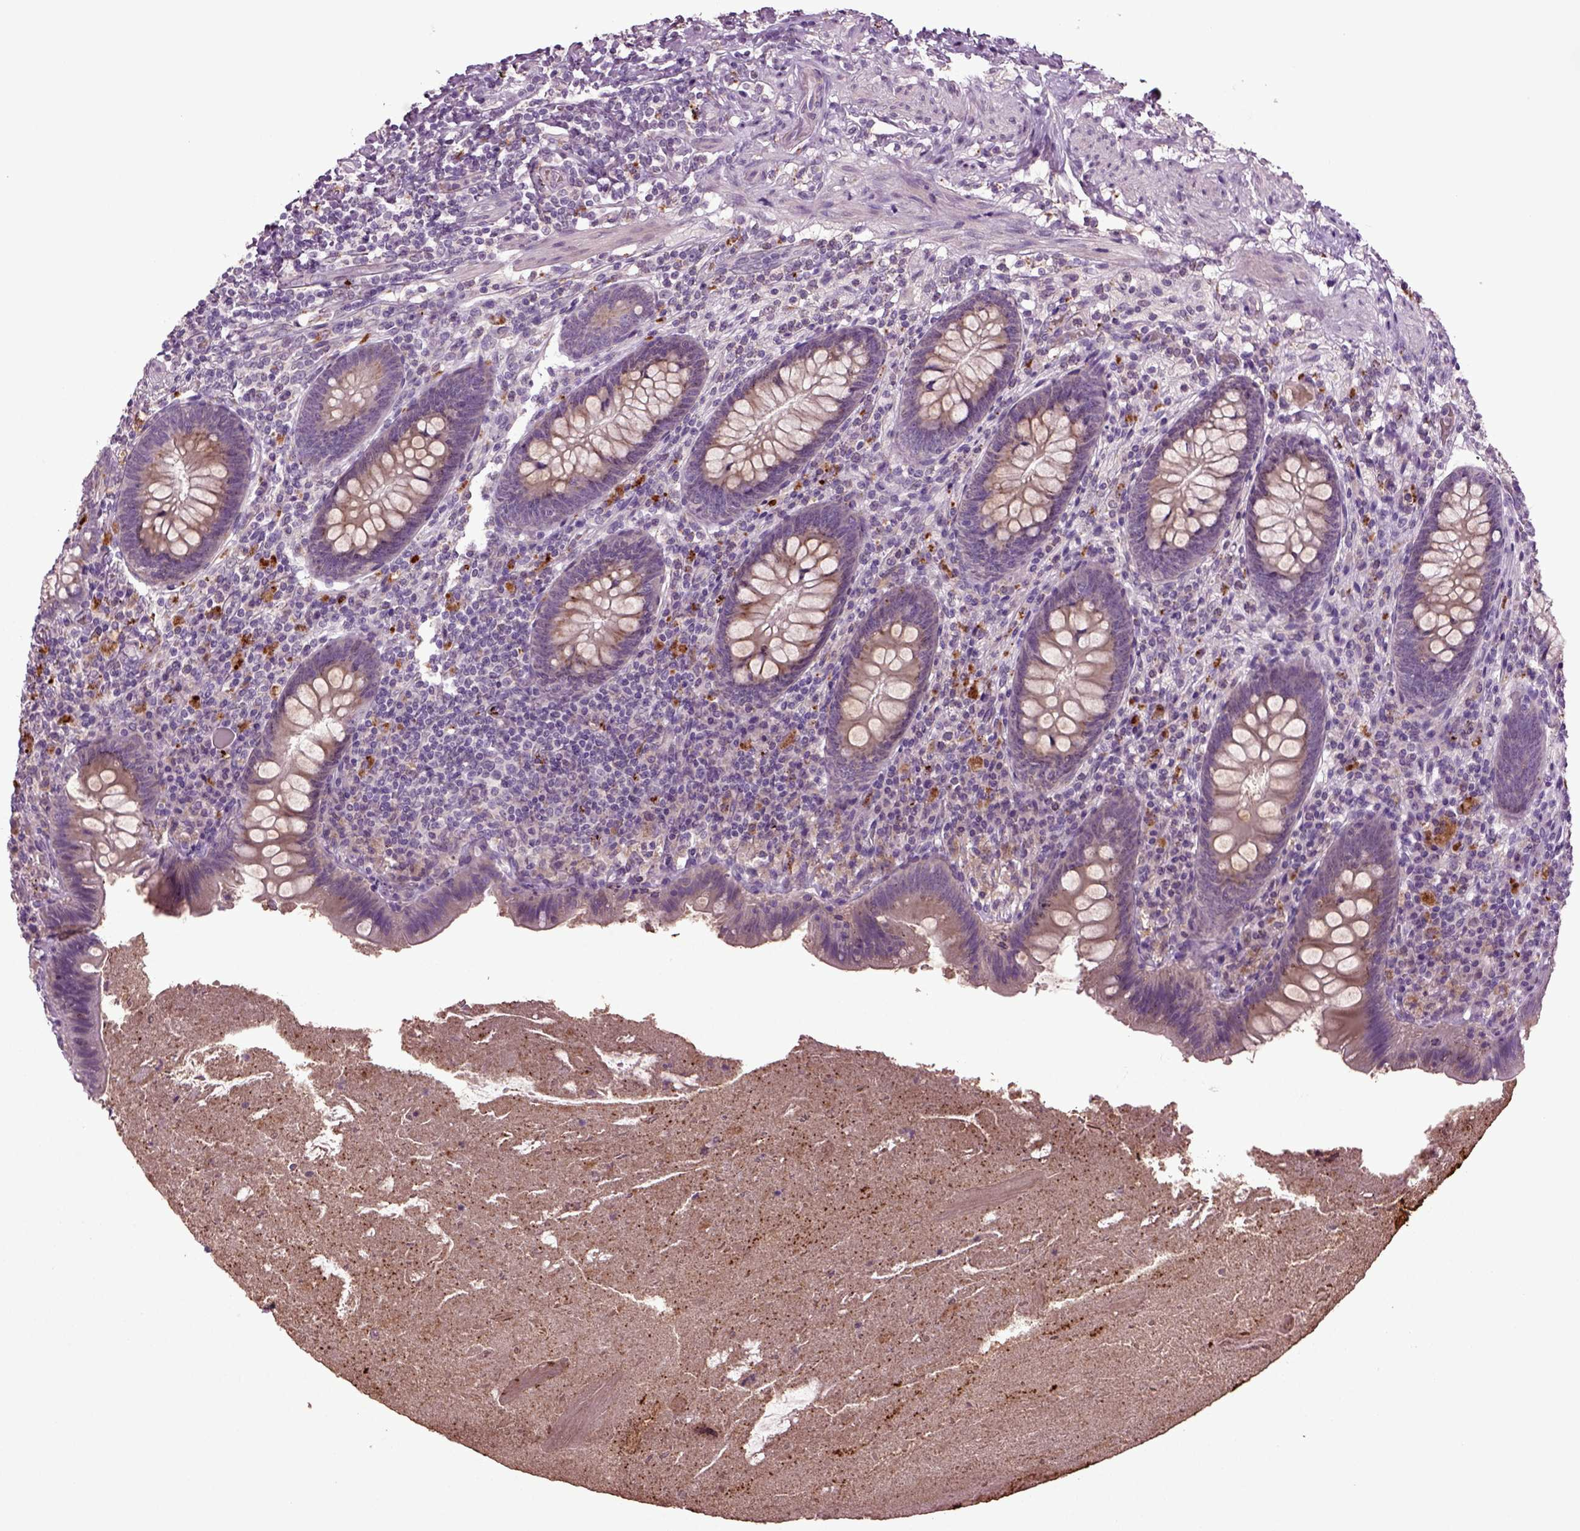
{"staining": {"intensity": "moderate", "quantity": "<25%", "location": "cytoplasmic/membranous"}, "tissue": "appendix", "cell_type": "Glandular cells", "image_type": "normal", "snomed": [{"axis": "morphology", "description": "Normal tissue, NOS"}, {"axis": "topography", "description": "Appendix"}], "caption": "A low amount of moderate cytoplasmic/membranous staining is appreciated in about <25% of glandular cells in unremarkable appendix.", "gene": "SLC17A6", "patient": {"sex": "male", "age": 47}}